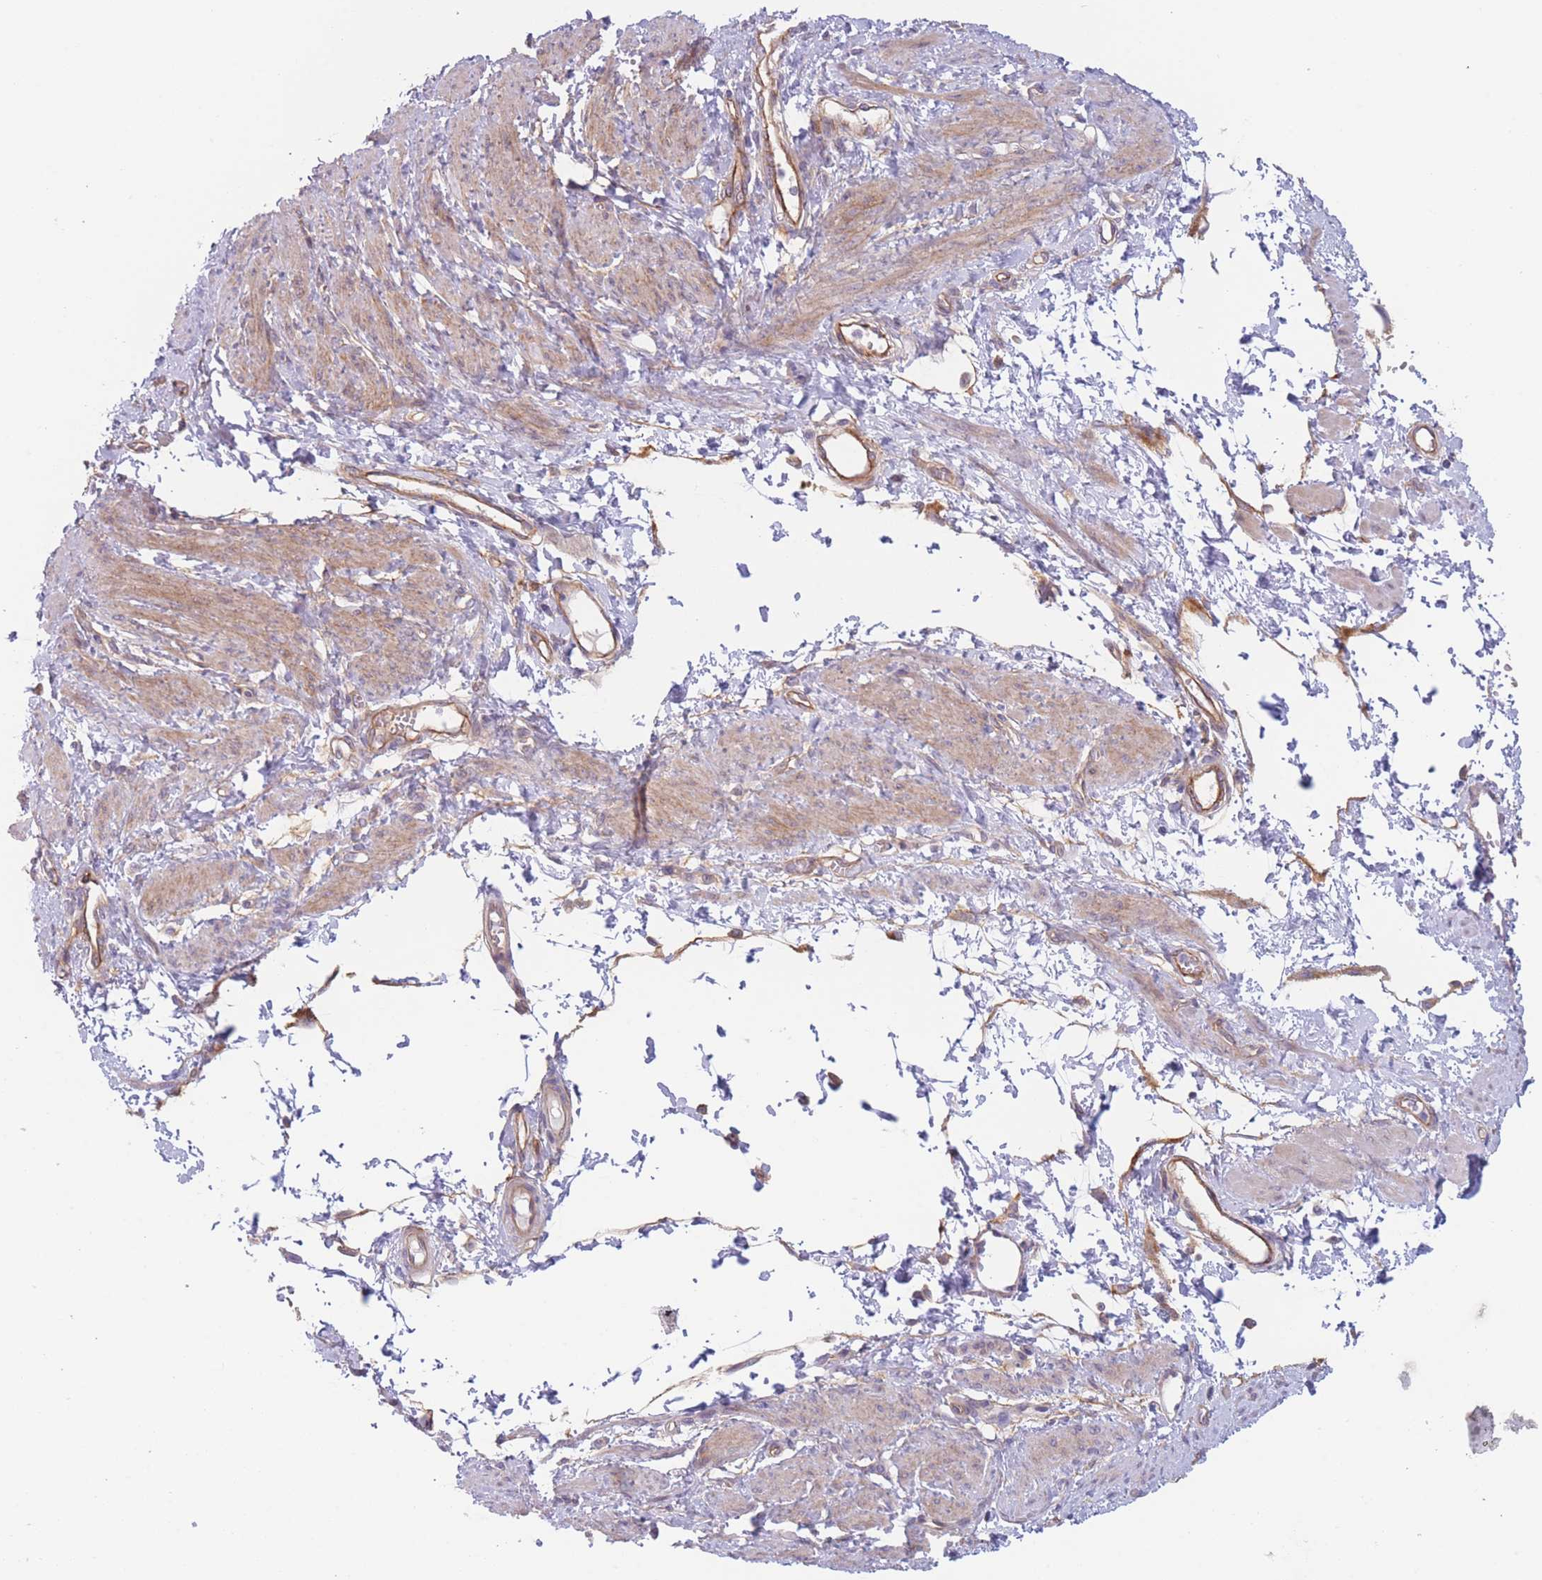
{"staining": {"intensity": "moderate", "quantity": "25%-75%", "location": "cytoplasmic/membranous"}, "tissue": "smooth muscle", "cell_type": "Smooth muscle cells", "image_type": "normal", "snomed": [{"axis": "morphology", "description": "Normal tissue, NOS"}, {"axis": "topography", "description": "Smooth muscle"}, {"axis": "topography", "description": "Uterus"}], "caption": "Brown immunohistochemical staining in benign smooth muscle reveals moderate cytoplasmic/membranous expression in approximately 25%-75% of smooth muscle cells.", "gene": "WDR93", "patient": {"sex": "female", "age": 39}}